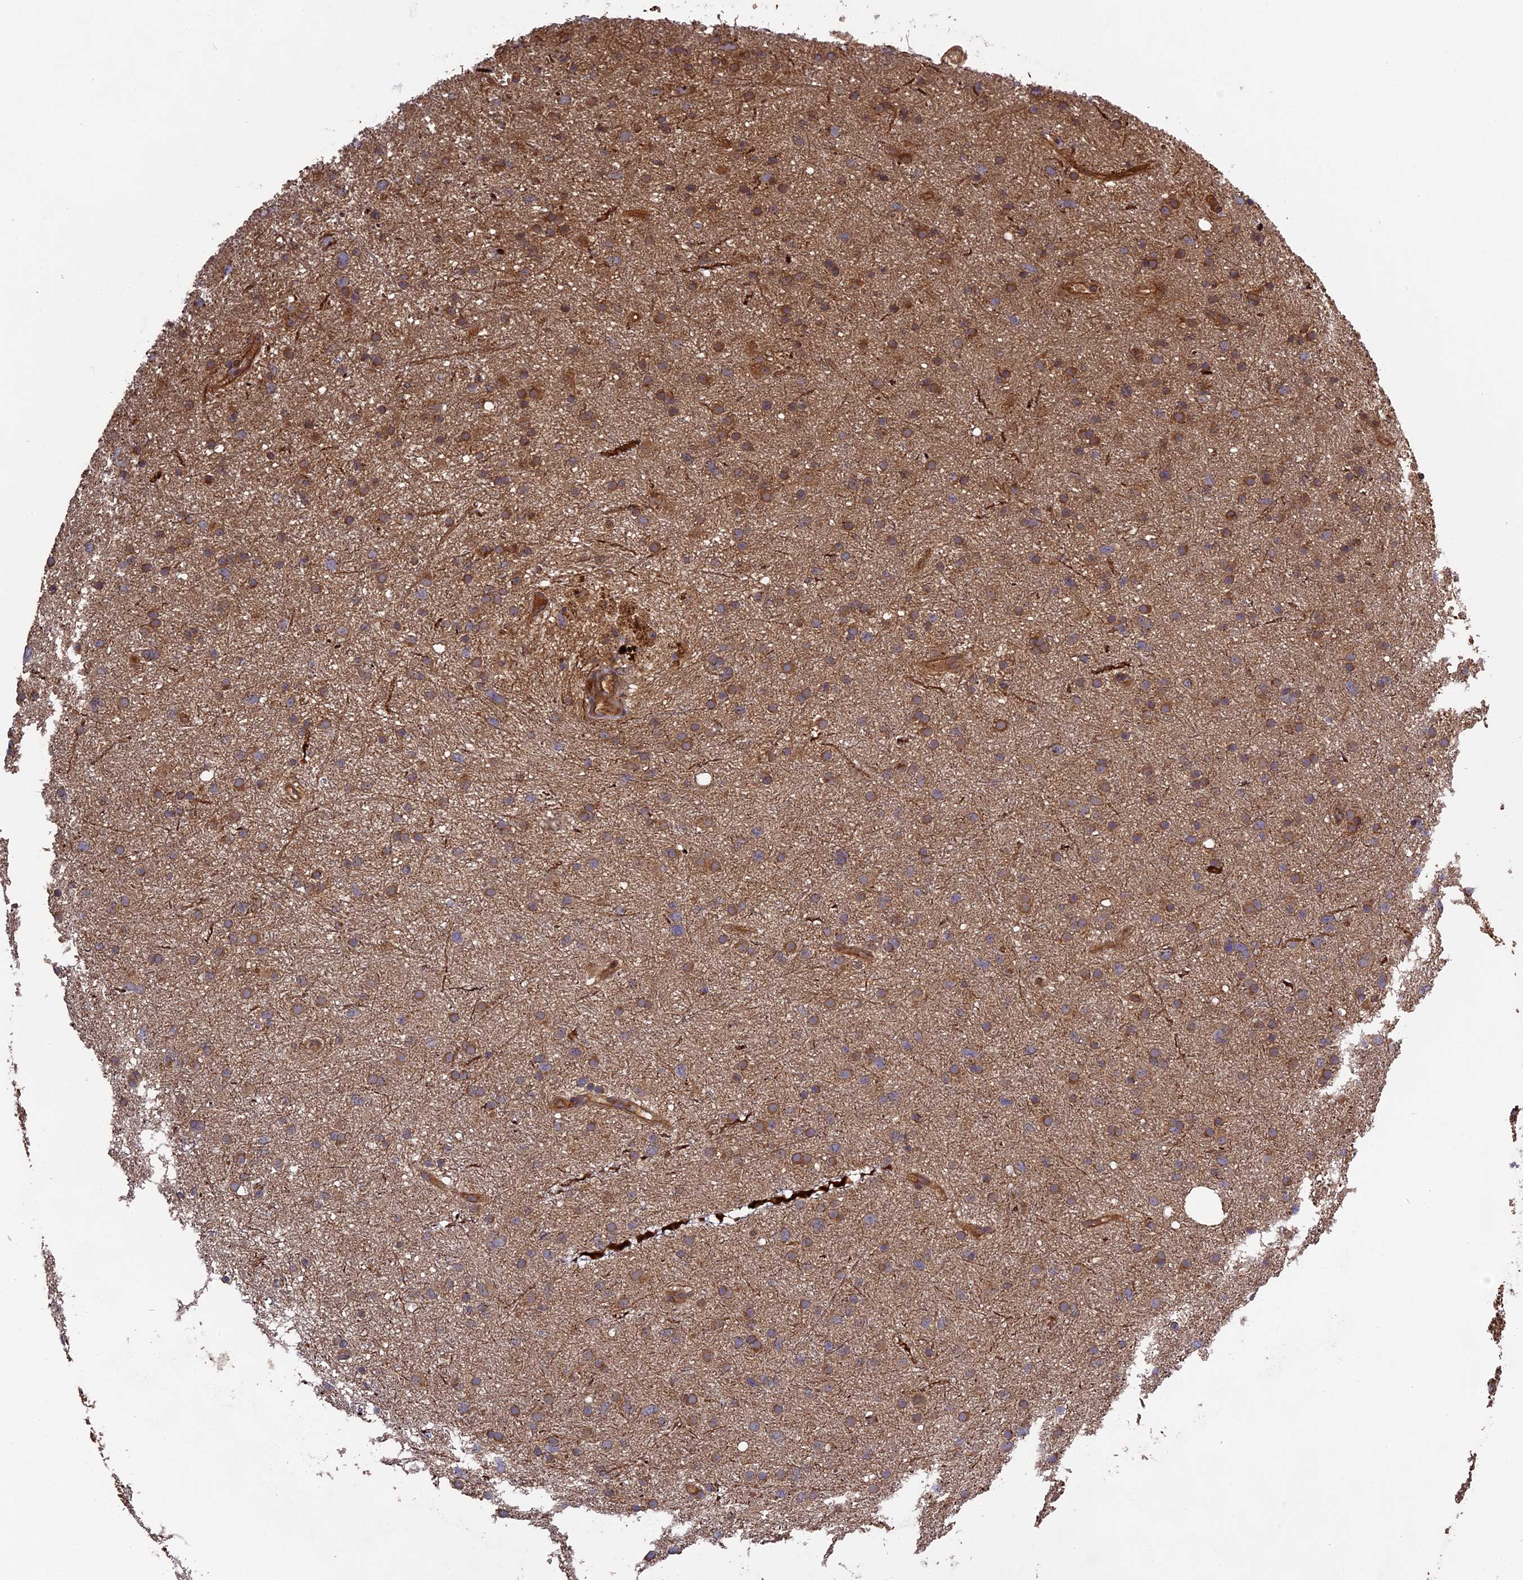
{"staining": {"intensity": "moderate", "quantity": ">75%", "location": "cytoplasmic/membranous"}, "tissue": "glioma", "cell_type": "Tumor cells", "image_type": "cancer", "snomed": [{"axis": "morphology", "description": "Glioma, malignant, Low grade"}, {"axis": "topography", "description": "Cerebral cortex"}], "caption": "The image demonstrates staining of malignant glioma (low-grade), revealing moderate cytoplasmic/membranous protein expression (brown color) within tumor cells.", "gene": "TMUB2", "patient": {"sex": "female", "age": 39}}